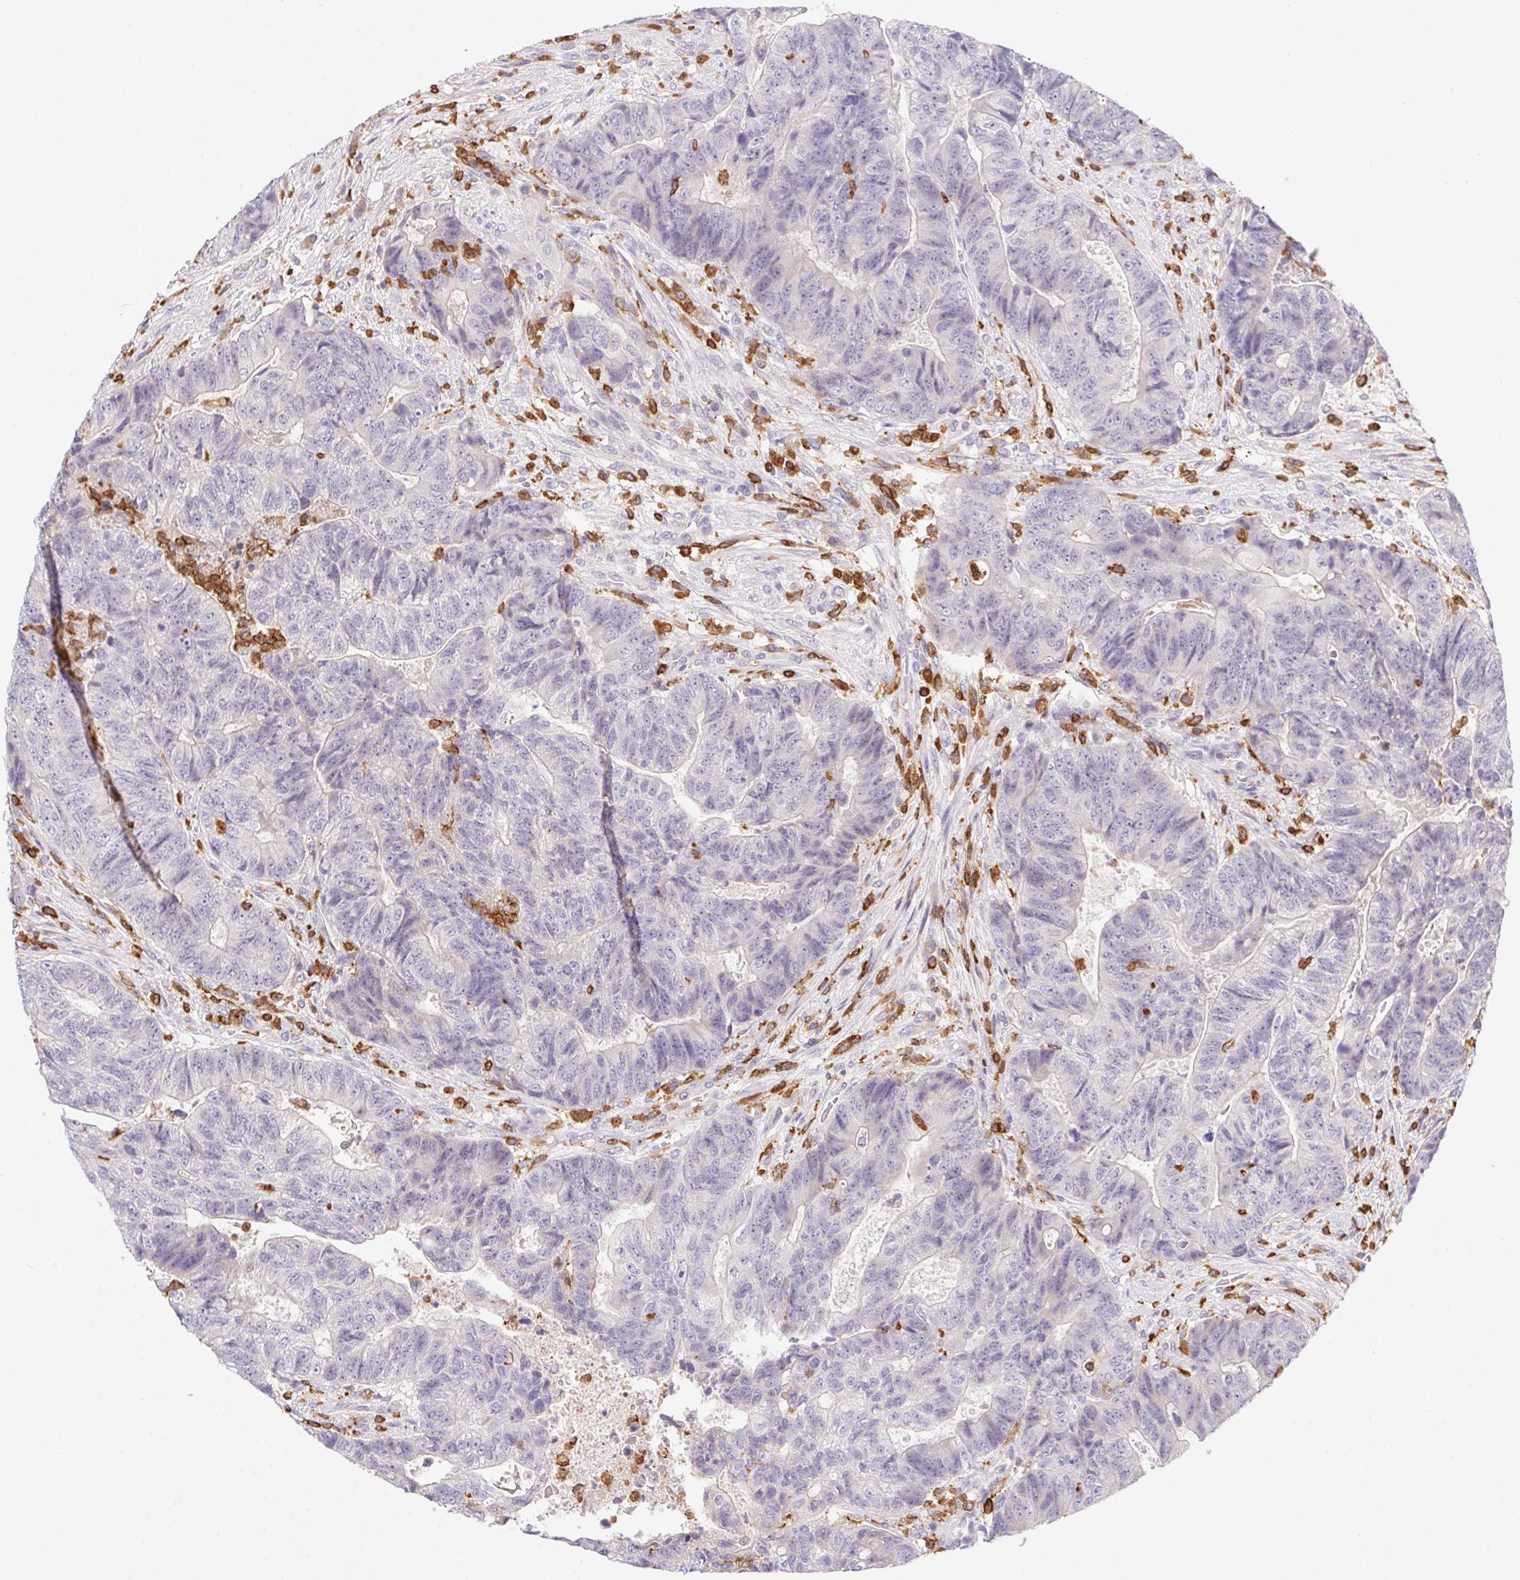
{"staining": {"intensity": "negative", "quantity": "none", "location": "none"}, "tissue": "colorectal cancer", "cell_type": "Tumor cells", "image_type": "cancer", "snomed": [{"axis": "morphology", "description": "Normal tissue, NOS"}, {"axis": "morphology", "description": "Adenocarcinoma, NOS"}, {"axis": "topography", "description": "Colon"}], "caption": "High power microscopy image of an immunohistochemistry histopathology image of colorectal cancer, revealing no significant expression in tumor cells.", "gene": "APBB1IP", "patient": {"sex": "female", "age": 48}}